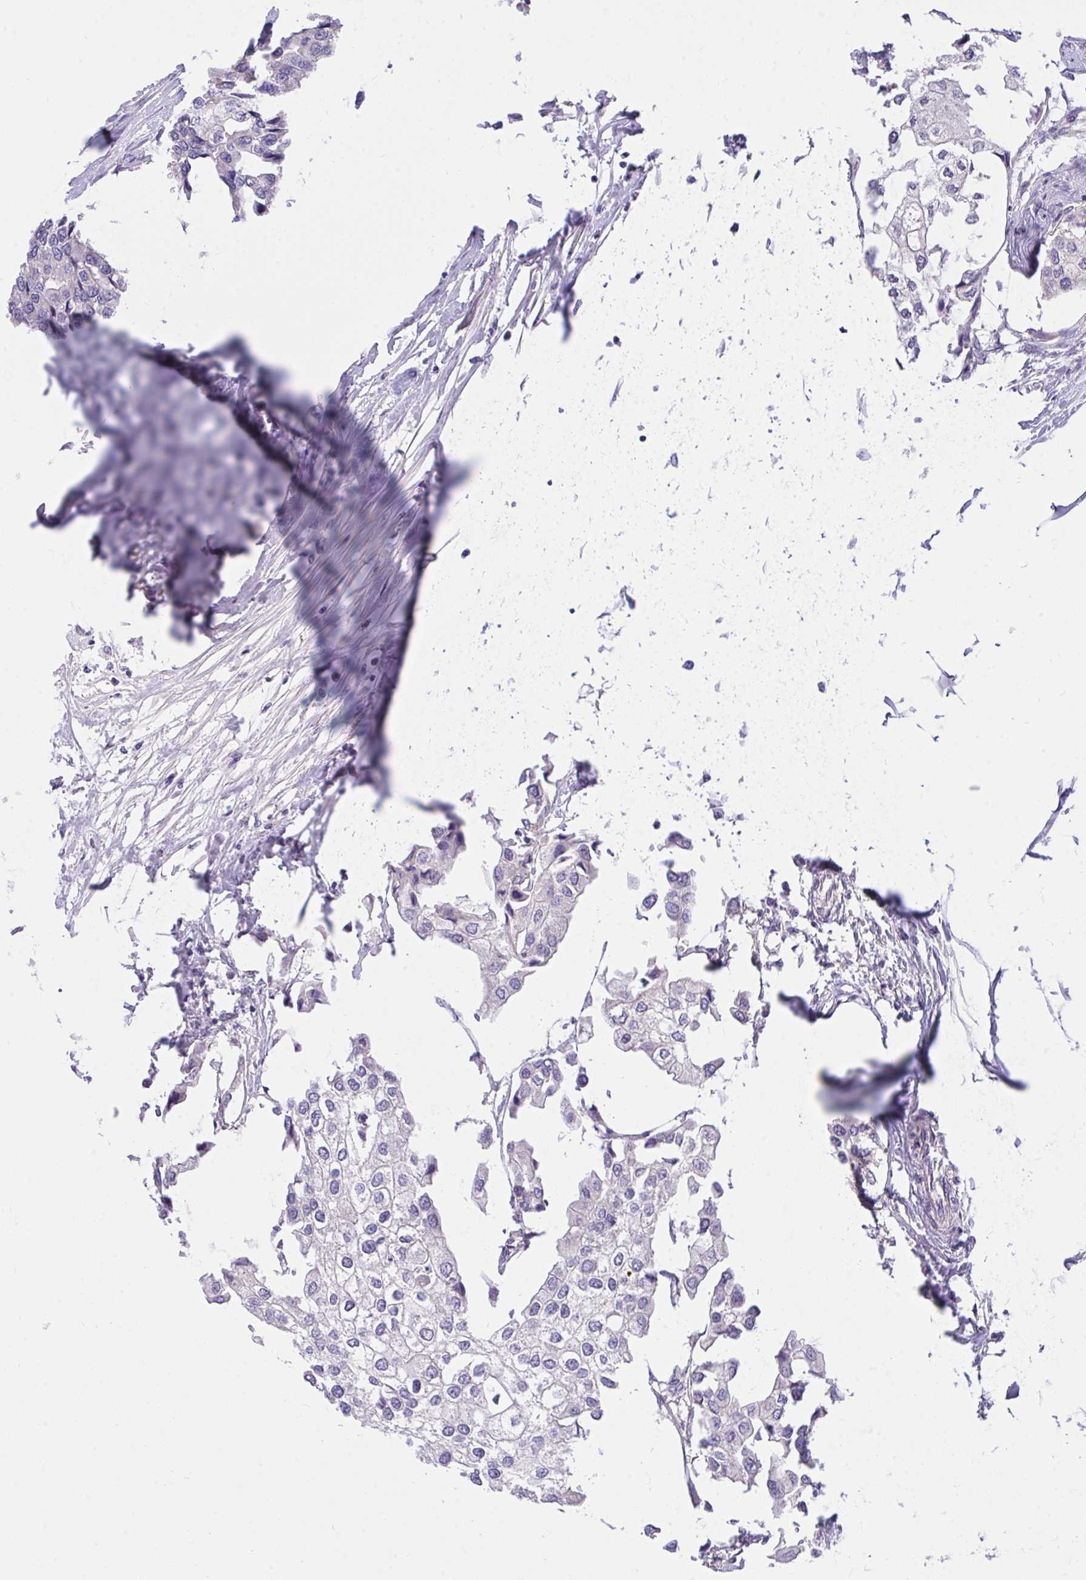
{"staining": {"intensity": "negative", "quantity": "none", "location": "none"}, "tissue": "urothelial cancer", "cell_type": "Tumor cells", "image_type": "cancer", "snomed": [{"axis": "morphology", "description": "Urothelial carcinoma, High grade"}, {"axis": "topography", "description": "Urinary bladder"}], "caption": "IHC of human high-grade urothelial carcinoma displays no positivity in tumor cells.", "gene": "TLN2", "patient": {"sex": "male", "age": 64}}